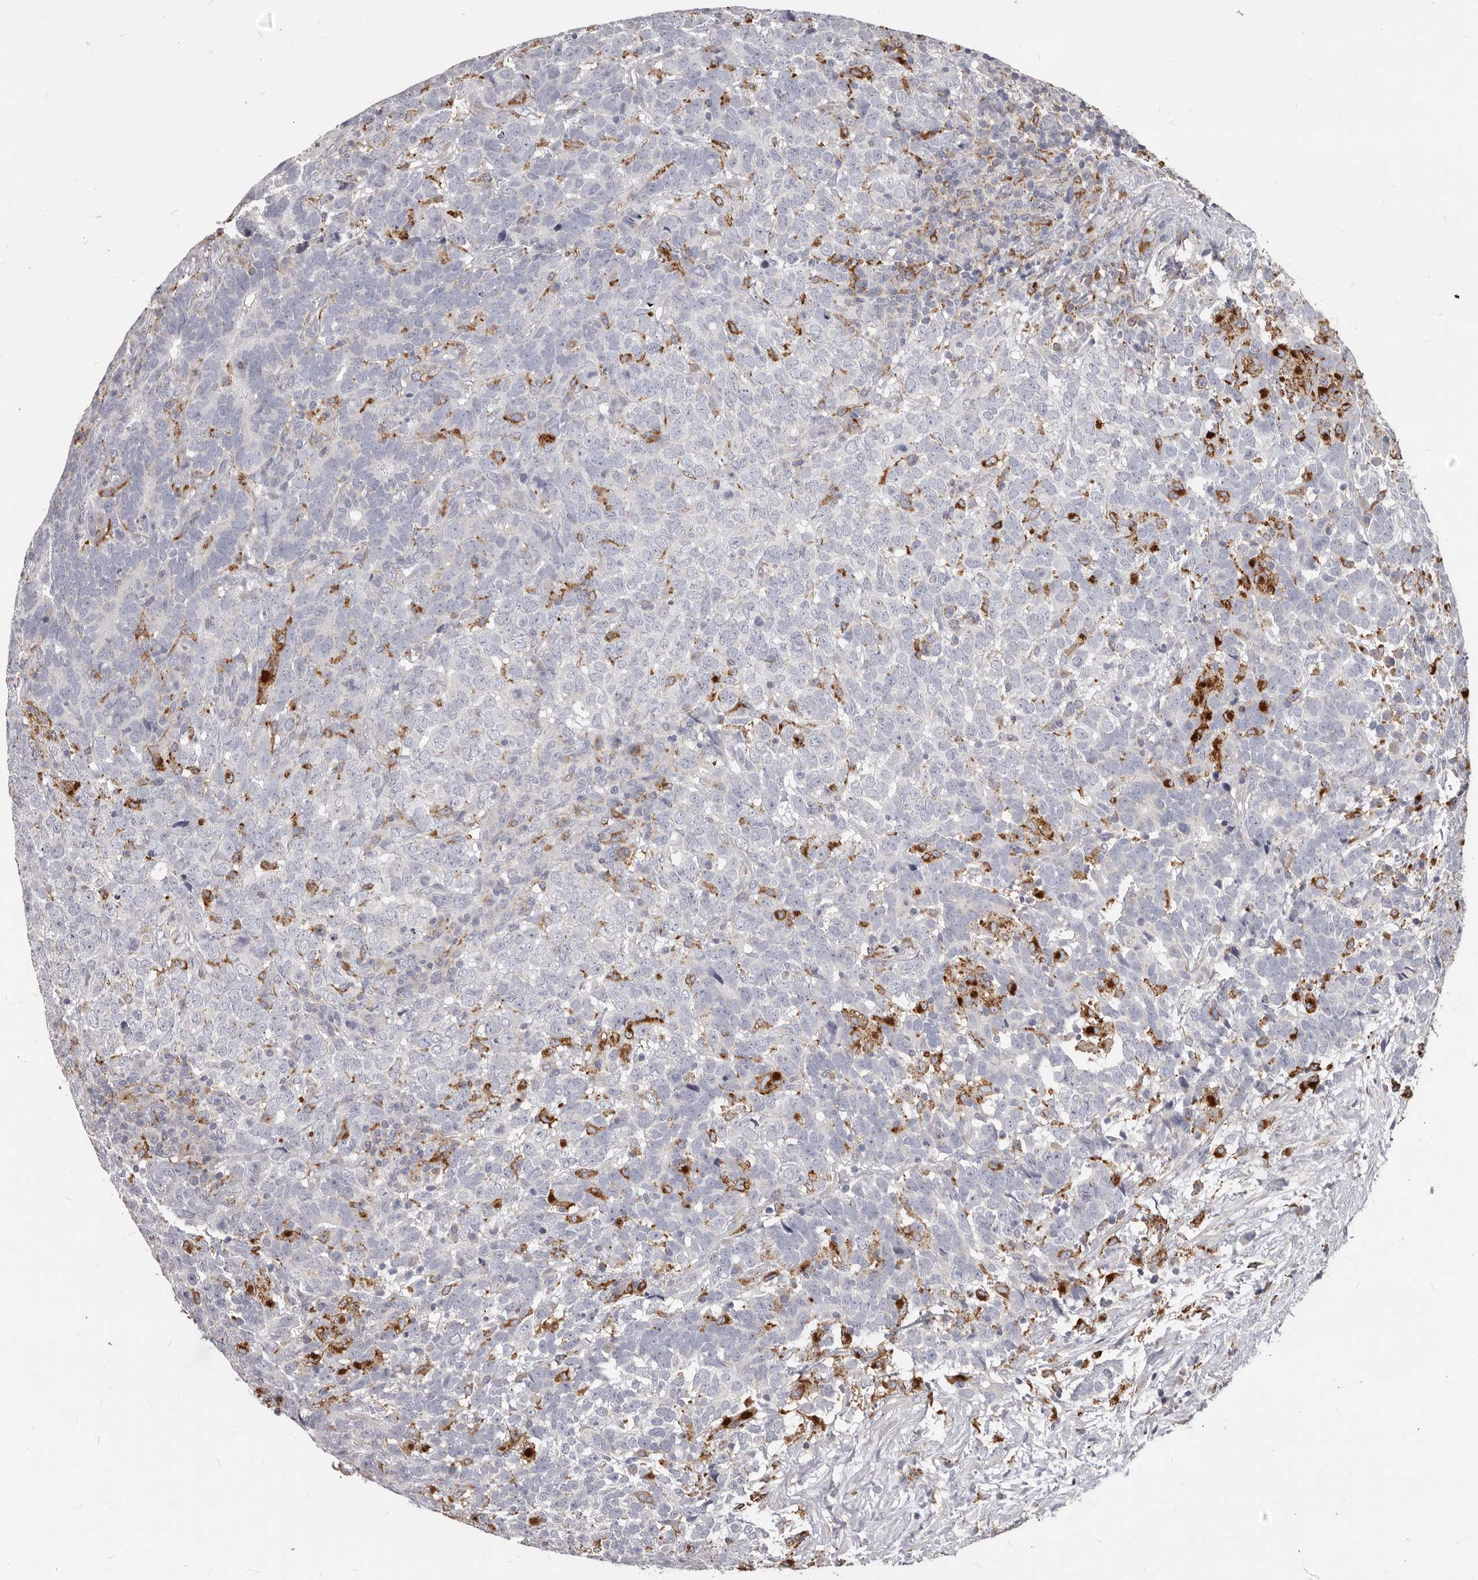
{"staining": {"intensity": "negative", "quantity": "none", "location": "none"}, "tissue": "testis cancer", "cell_type": "Tumor cells", "image_type": "cancer", "snomed": [{"axis": "morphology", "description": "Carcinoma, Embryonal, NOS"}, {"axis": "topography", "description": "Testis"}], "caption": "High power microscopy photomicrograph of an immunohistochemistry histopathology image of testis embryonal carcinoma, revealing no significant staining in tumor cells.", "gene": "PI4K2A", "patient": {"sex": "male", "age": 26}}